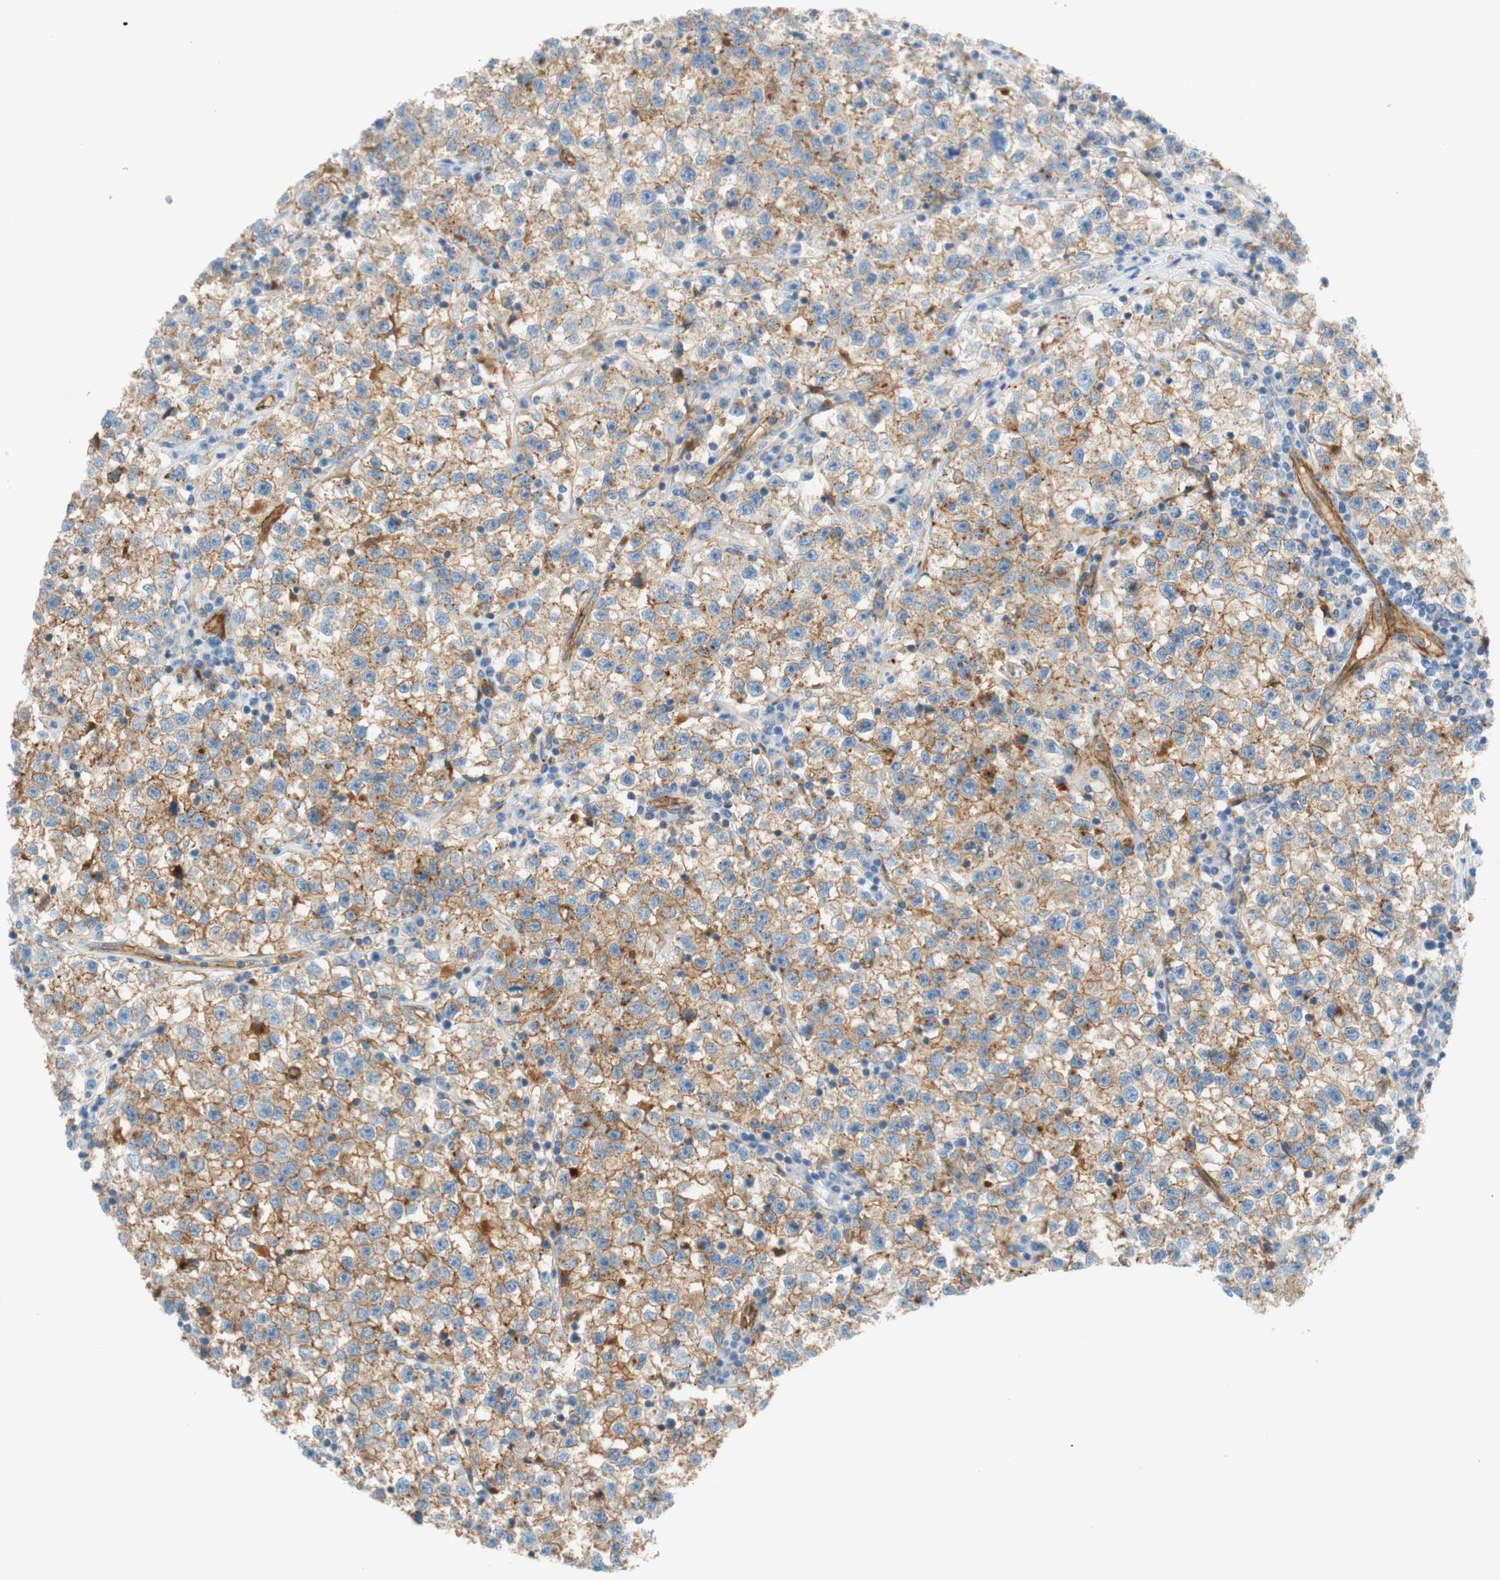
{"staining": {"intensity": "weak", "quantity": ">75%", "location": "cytoplasmic/membranous"}, "tissue": "testis cancer", "cell_type": "Tumor cells", "image_type": "cancer", "snomed": [{"axis": "morphology", "description": "Seminoma, NOS"}, {"axis": "topography", "description": "Testis"}], "caption": "This photomicrograph reveals immunohistochemistry (IHC) staining of human testis cancer, with low weak cytoplasmic/membranous expression in approximately >75% of tumor cells.", "gene": "STOM", "patient": {"sex": "male", "age": 22}}